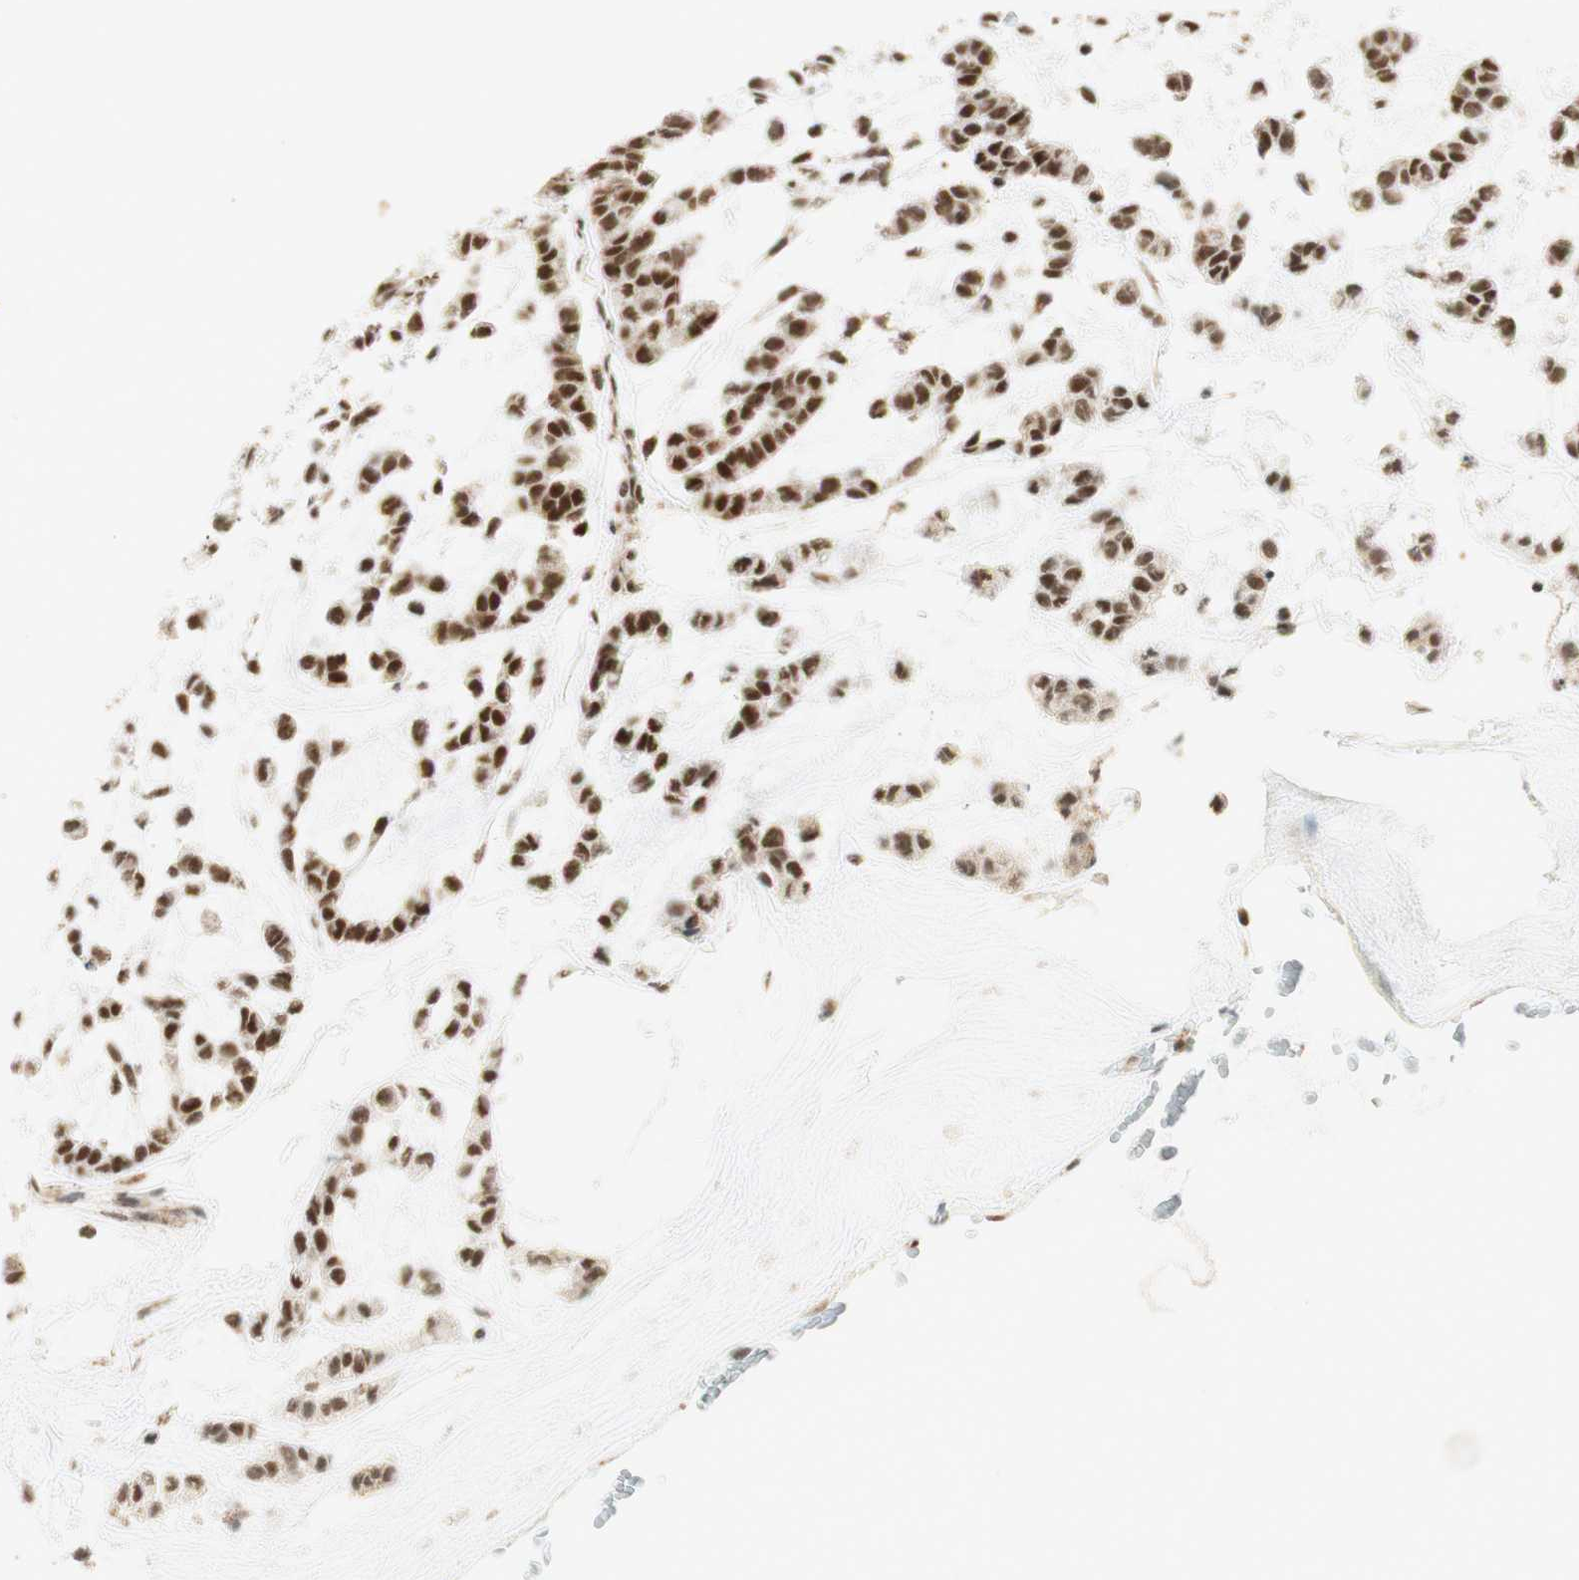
{"staining": {"intensity": "strong", "quantity": ">75%", "location": "nuclear"}, "tissue": "head and neck cancer", "cell_type": "Tumor cells", "image_type": "cancer", "snomed": [{"axis": "morphology", "description": "Adenocarcinoma, NOS"}, {"axis": "morphology", "description": "Adenoma, NOS"}, {"axis": "topography", "description": "Head-Neck"}], "caption": "Head and neck cancer was stained to show a protein in brown. There is high levels of strong nuclear expression in approximately >75% of tumor cells.", "gene": "ZNF782", "patient": {"sex": "female", "age": 55}}